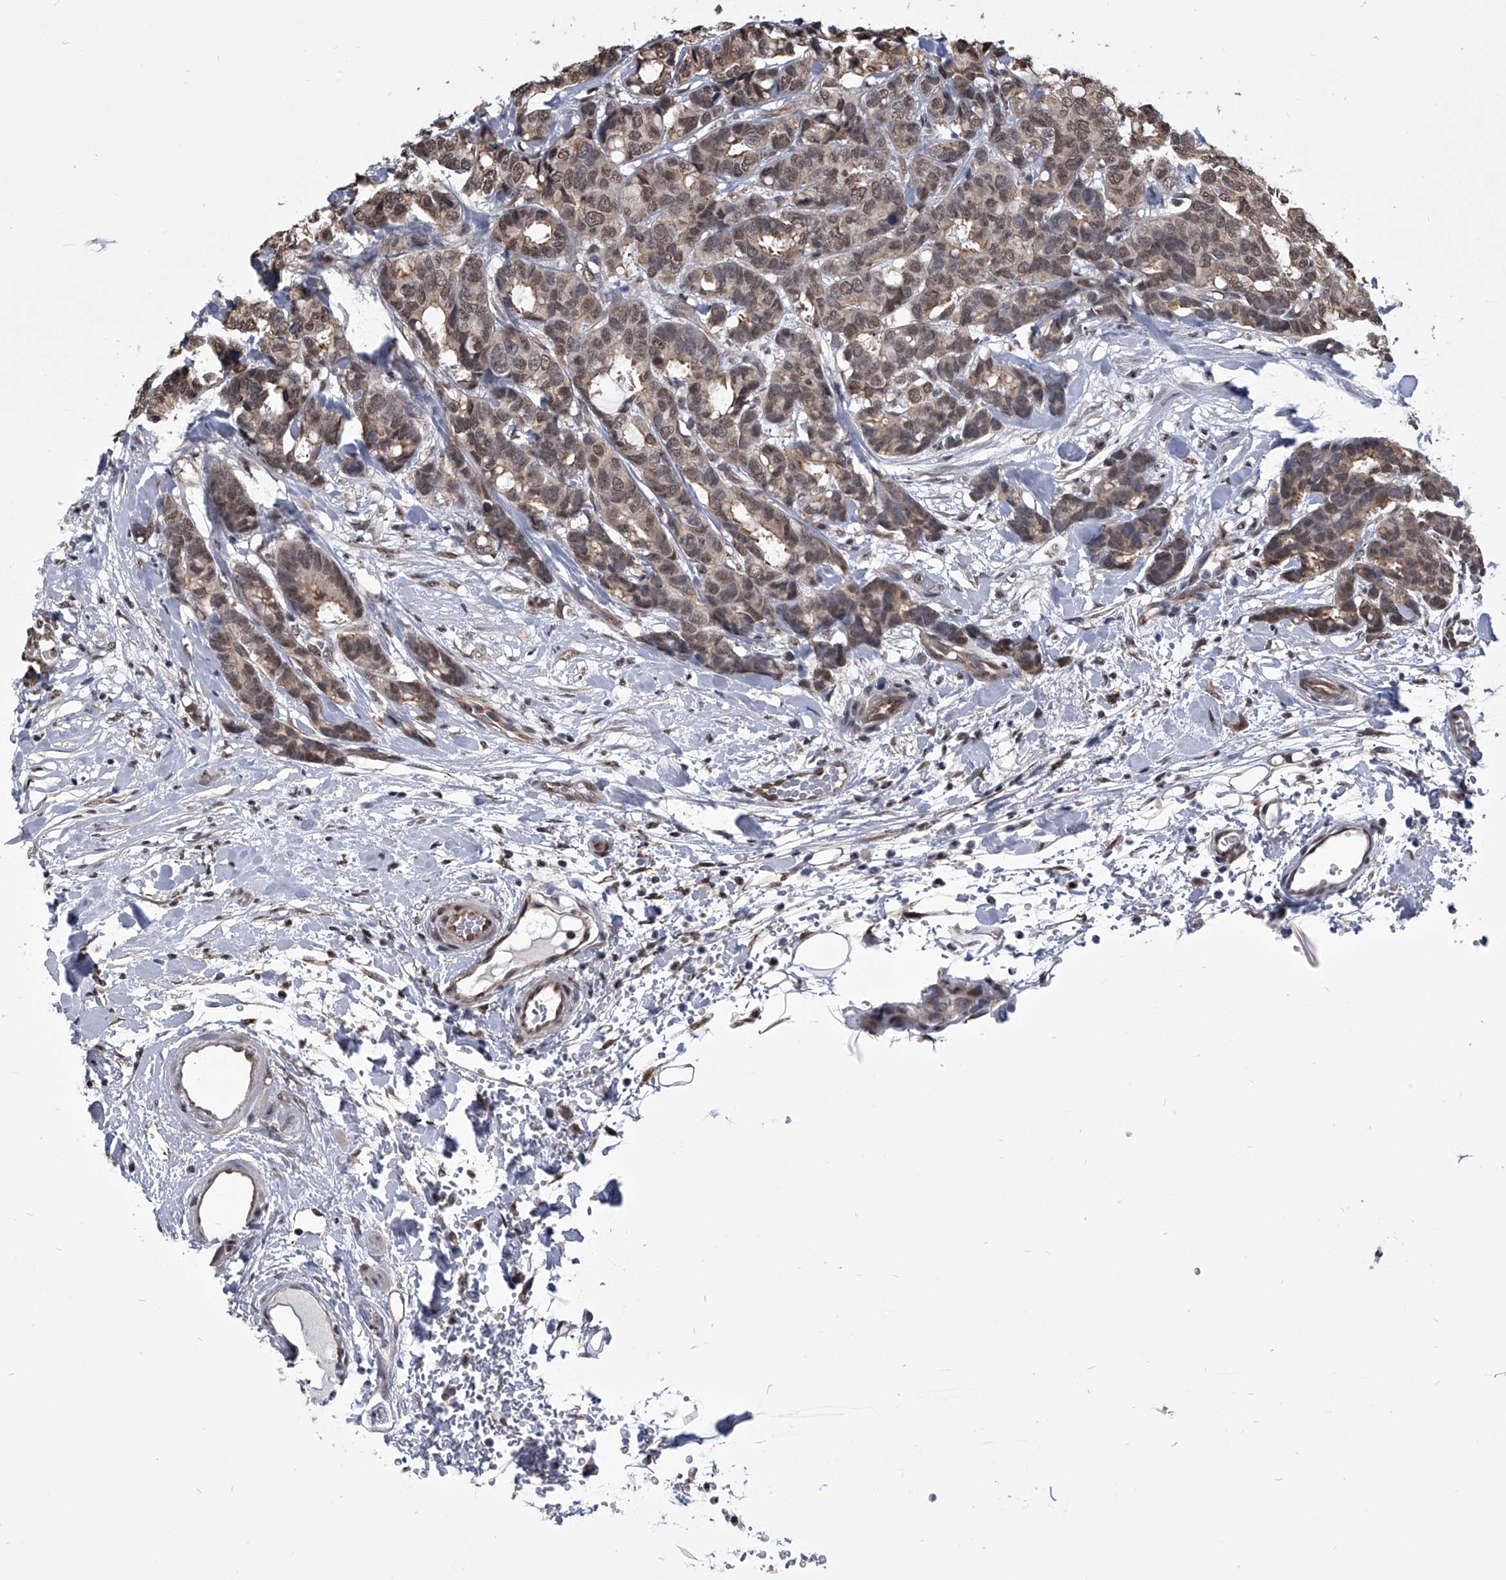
{"staining": {"intensity": "weak", "quantity": ">75%", "location": "cytoplasmic/membranous,nuclear"}, "tissue": "breast cancer", "cell_type": "Tumor cells", "image_type": "cancer", "snomed": [{"axis": "morphology", "description": "Duct carcinoma"}, {"axis": "topography", "description": "Breast"}], "caption": "This photomicrograph displays immunohistochemistry (IHC) staining of breast infiltrating ductal carcinoma, with low weak cytoplasmic/membranous and nuclear positivity in about >75% of tumor cells.", "gene": "ZNF76", "patient": {"sex": "female", "age": 87}}